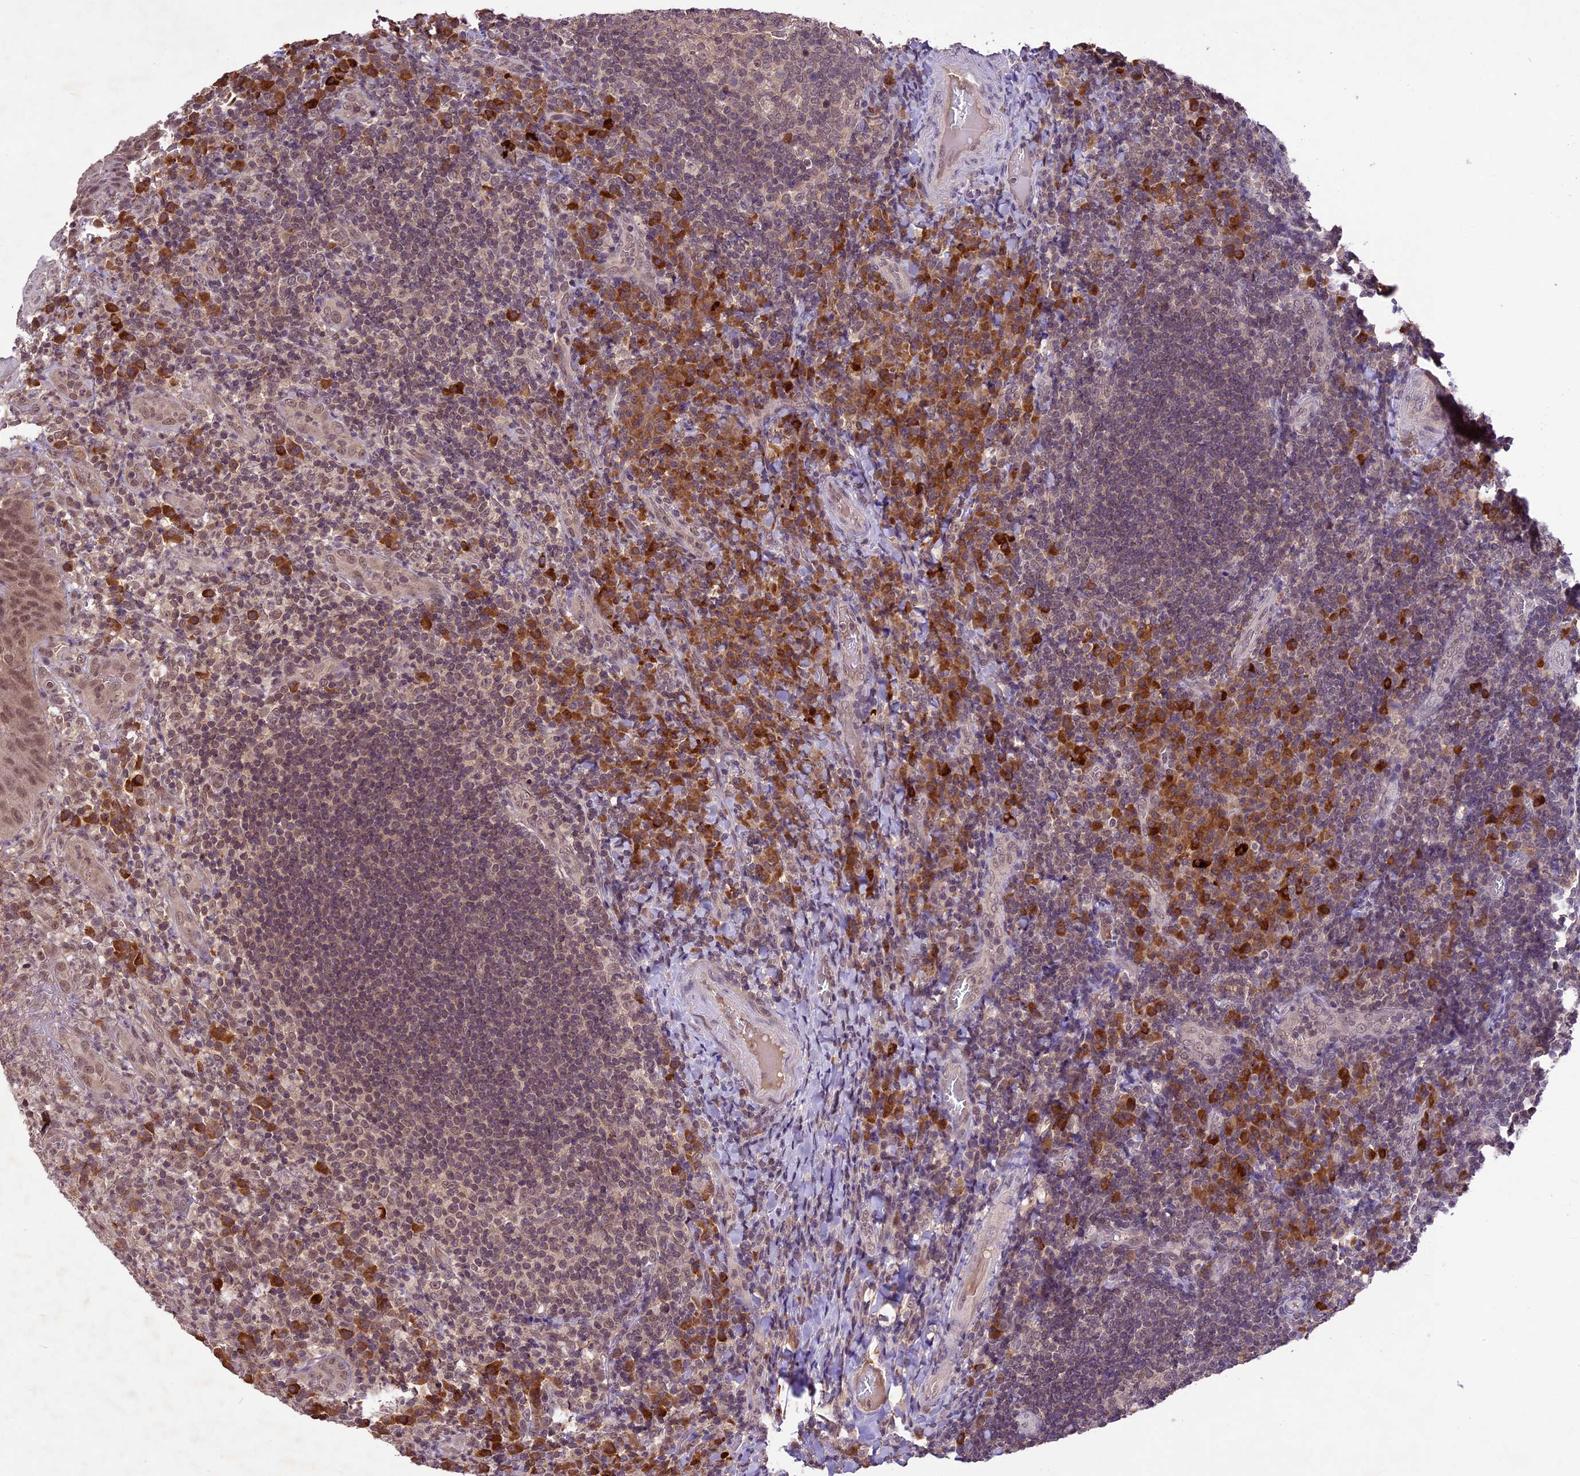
{"staining": {"intensity": "strong", "quantity": "<25%", "location": "cytoplasmic/membranous"}, "tissue": "tonsil", "cell_type": "Germinal center cells", "image_type": "normal", "snomed": [{"axis": "morphology", "description": "Normal tissue, NOS"}, {"axis": "topography", "description": "Tonsil"}], "caption": "High-power microscopy captured an immunohistochemistry image of normal tonsil, revealing strong cytoplasmic/membranous staining in approximately <25% of germinal center cells.", "gene": "ATP10A", "patient": {"sex": "male", "age": 17}}